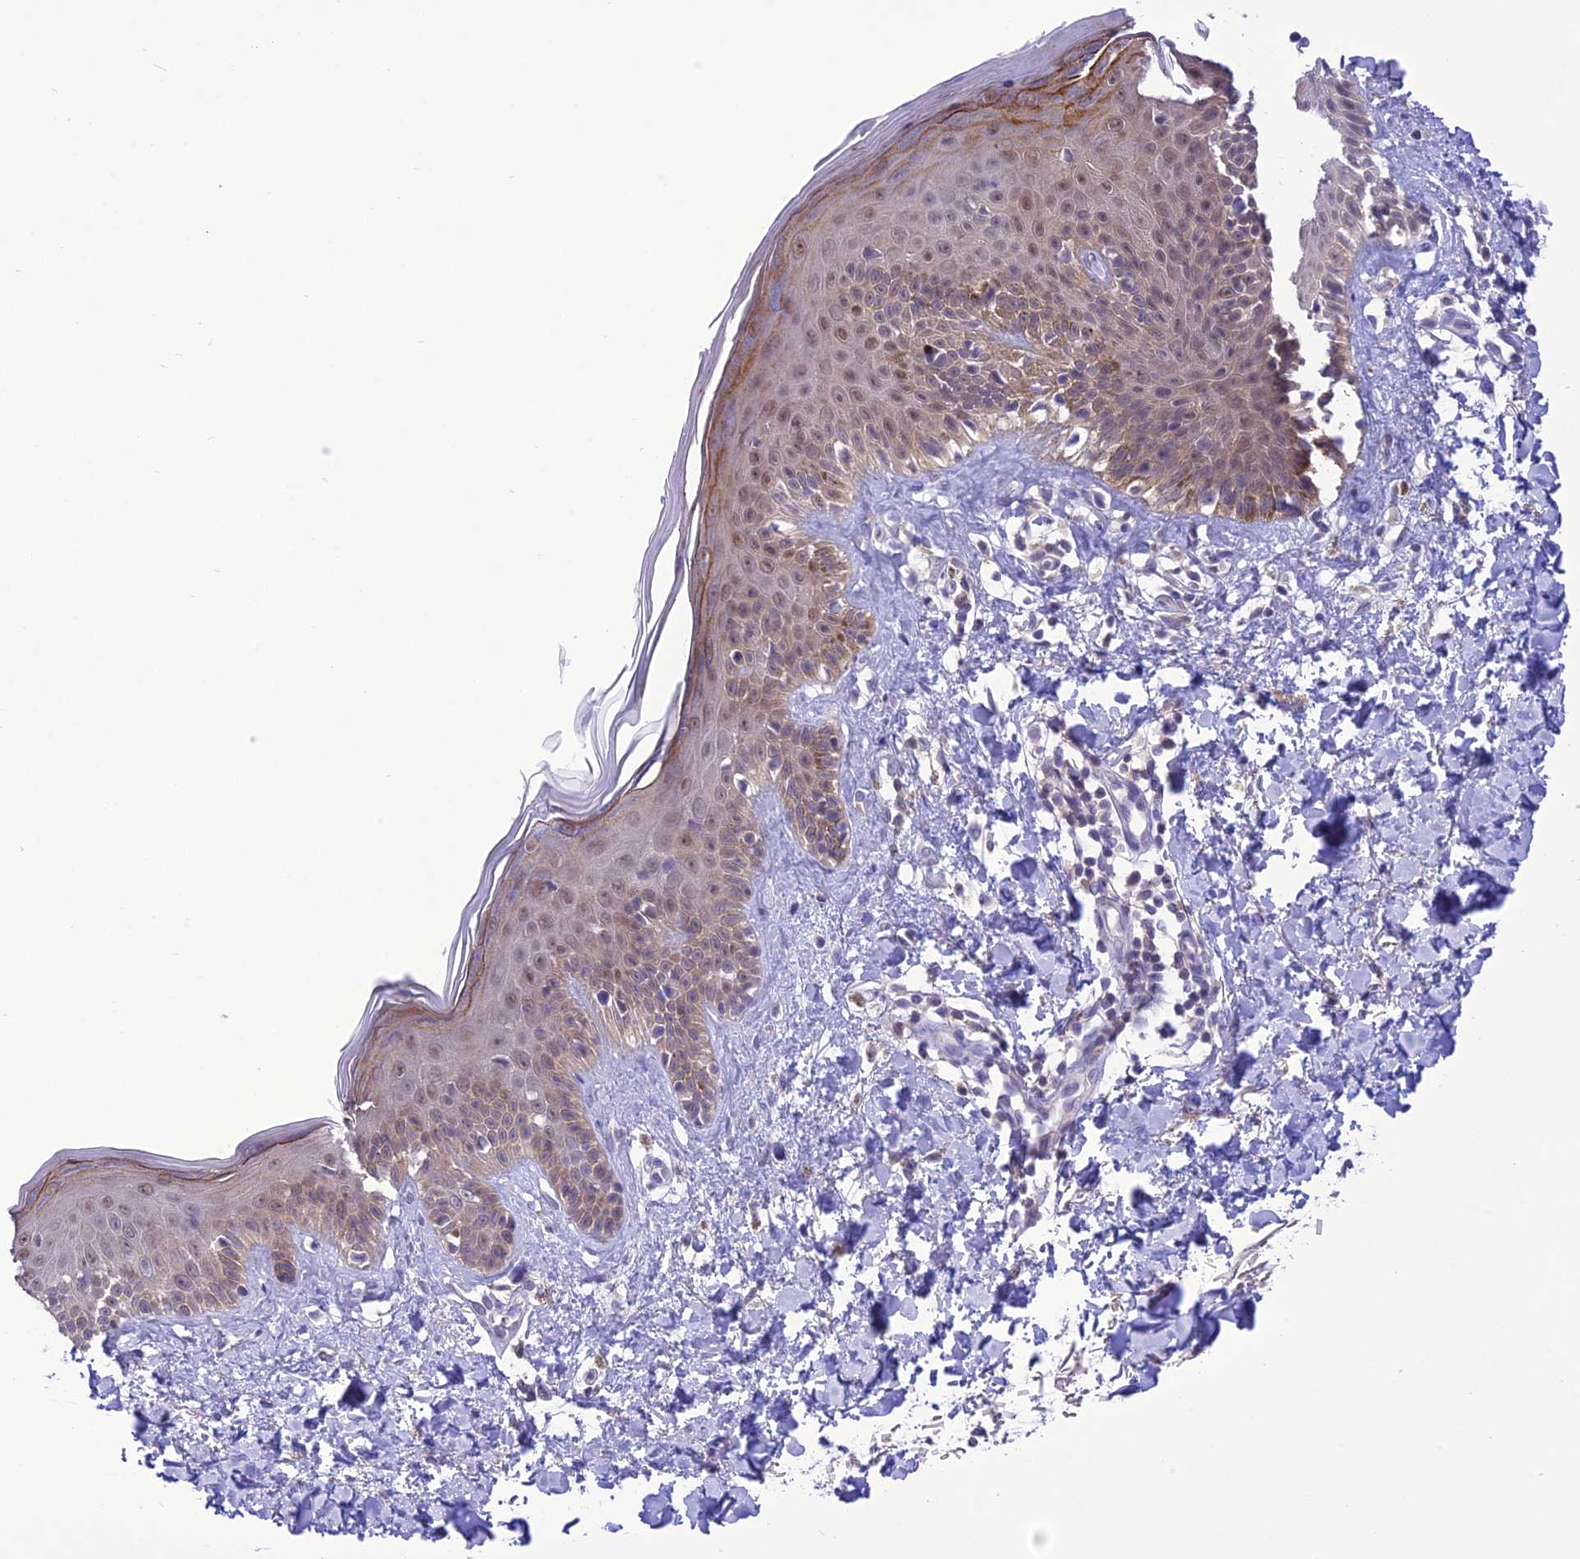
{"staining": {"intensity": "weak", "quantity": "25%-75%", "location": "cytoplasmic/membranous"}, "tissue": "skin", "cell_type": "Fibroblasts", "image_type": "normal", "snomed": [{"axis": "morphology", "description": "Normal tissue, NOS"}, {"axis": "topography", "description": "Skin"}], "caption": "Immunohistochemical staining of normal skin reveals weak cytoplasmic/membranous protein positivity in about 25%-75% of fibroblasts. Nuclei are stained in blue.", "gene": "RNF126", "patient": {"sex": "female", "age": 58}}